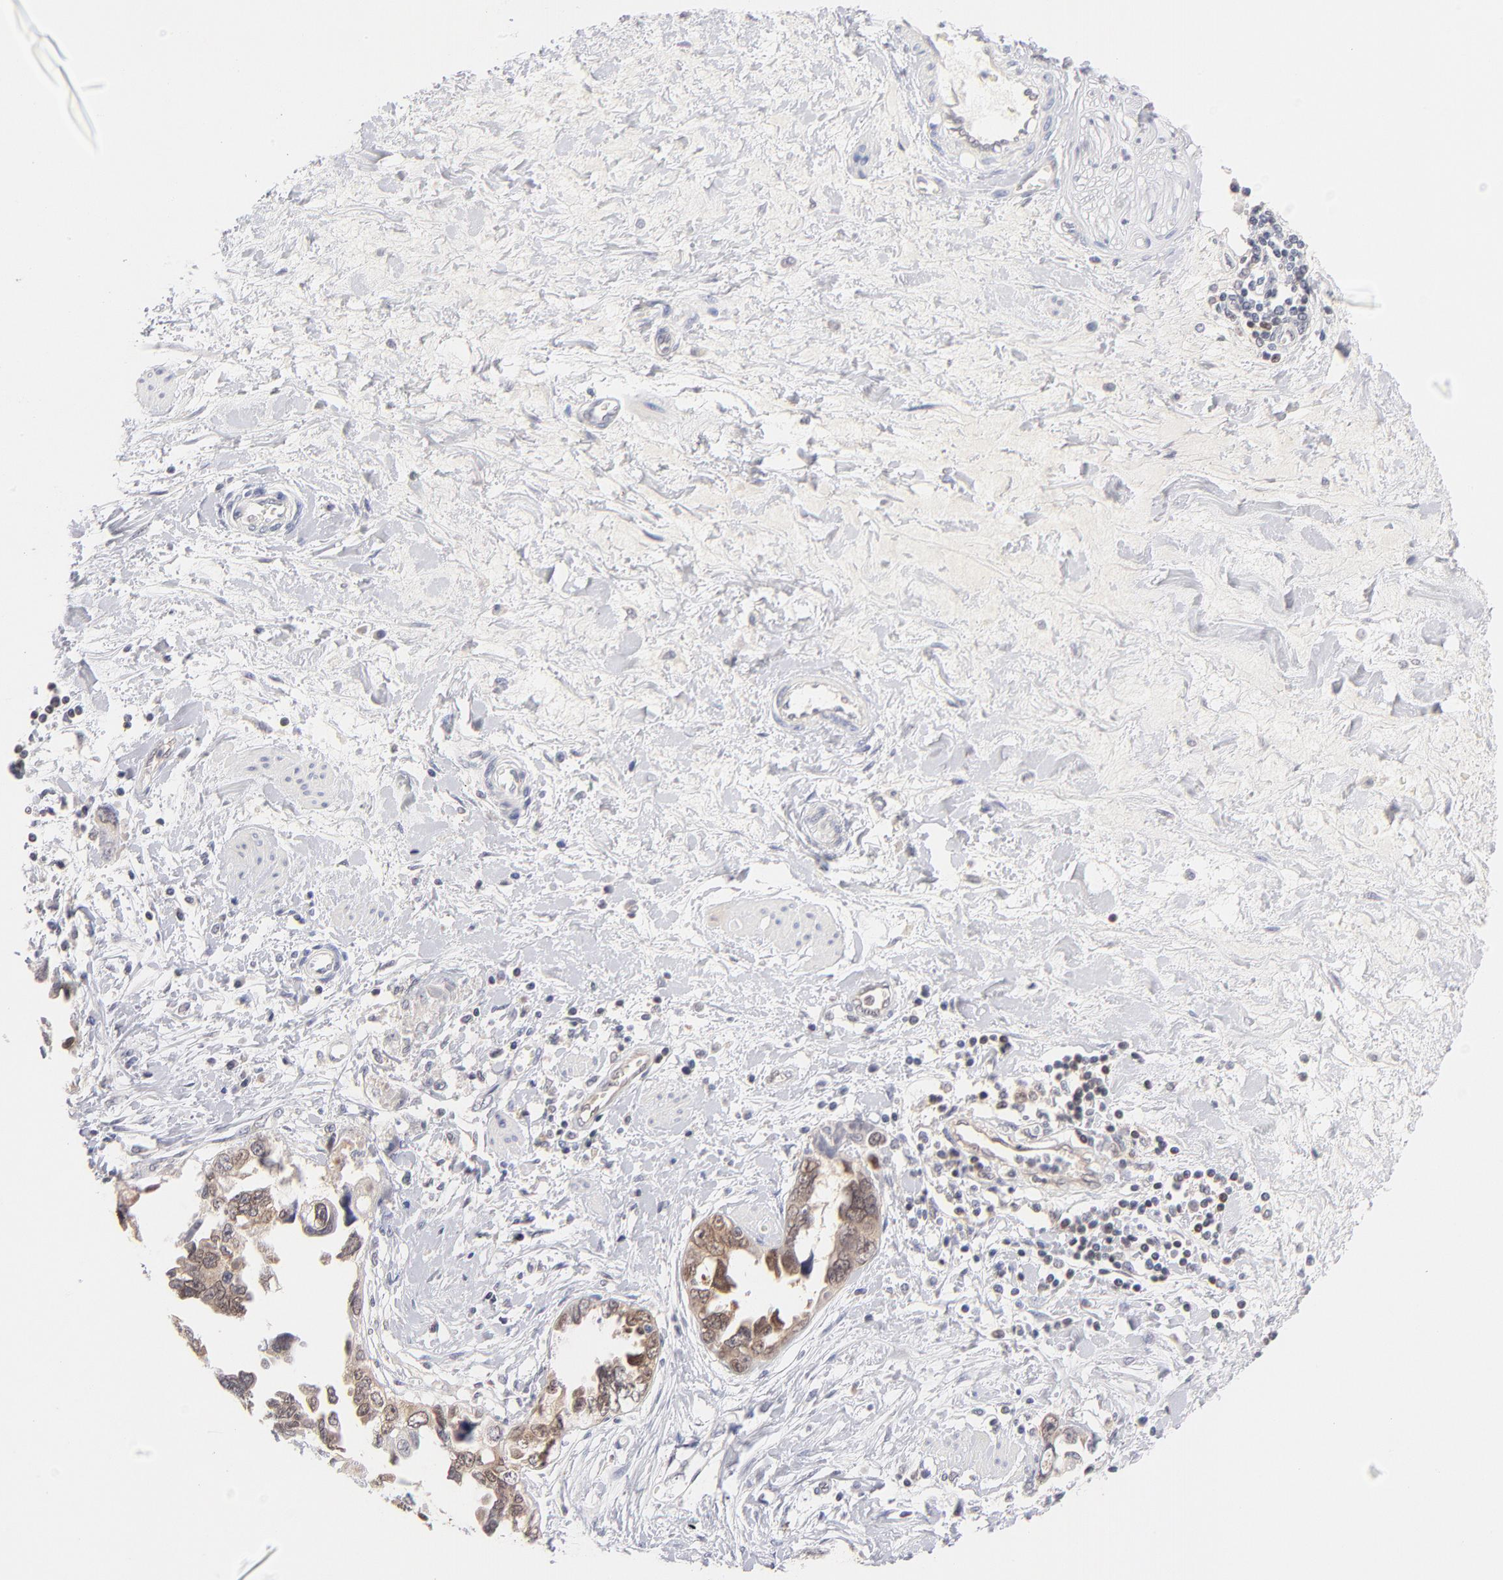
{"staining": {"intensity": "weak", "quantity": "25%-75%", "location": "cytoplasmic/membranous,nuclear"}, "tissue": "ovarian cancer", "cell_type": "Tumor cells", "image_type": "cancer", "snomed": [{"axis": "morphology", "description": "Cystadenocarcinoma, serous, NOS"}, {"axis": "topography", "description": "Ovary"}], "caption": "Tumor cells reveal weak cytoplasmic/membranous and nuclear positivity in about 25%-75% of cells in serous cystadenocarcinoma (ovarian).", "gene": "CASP6", "patient": {"sex": "female", "age": 63}}